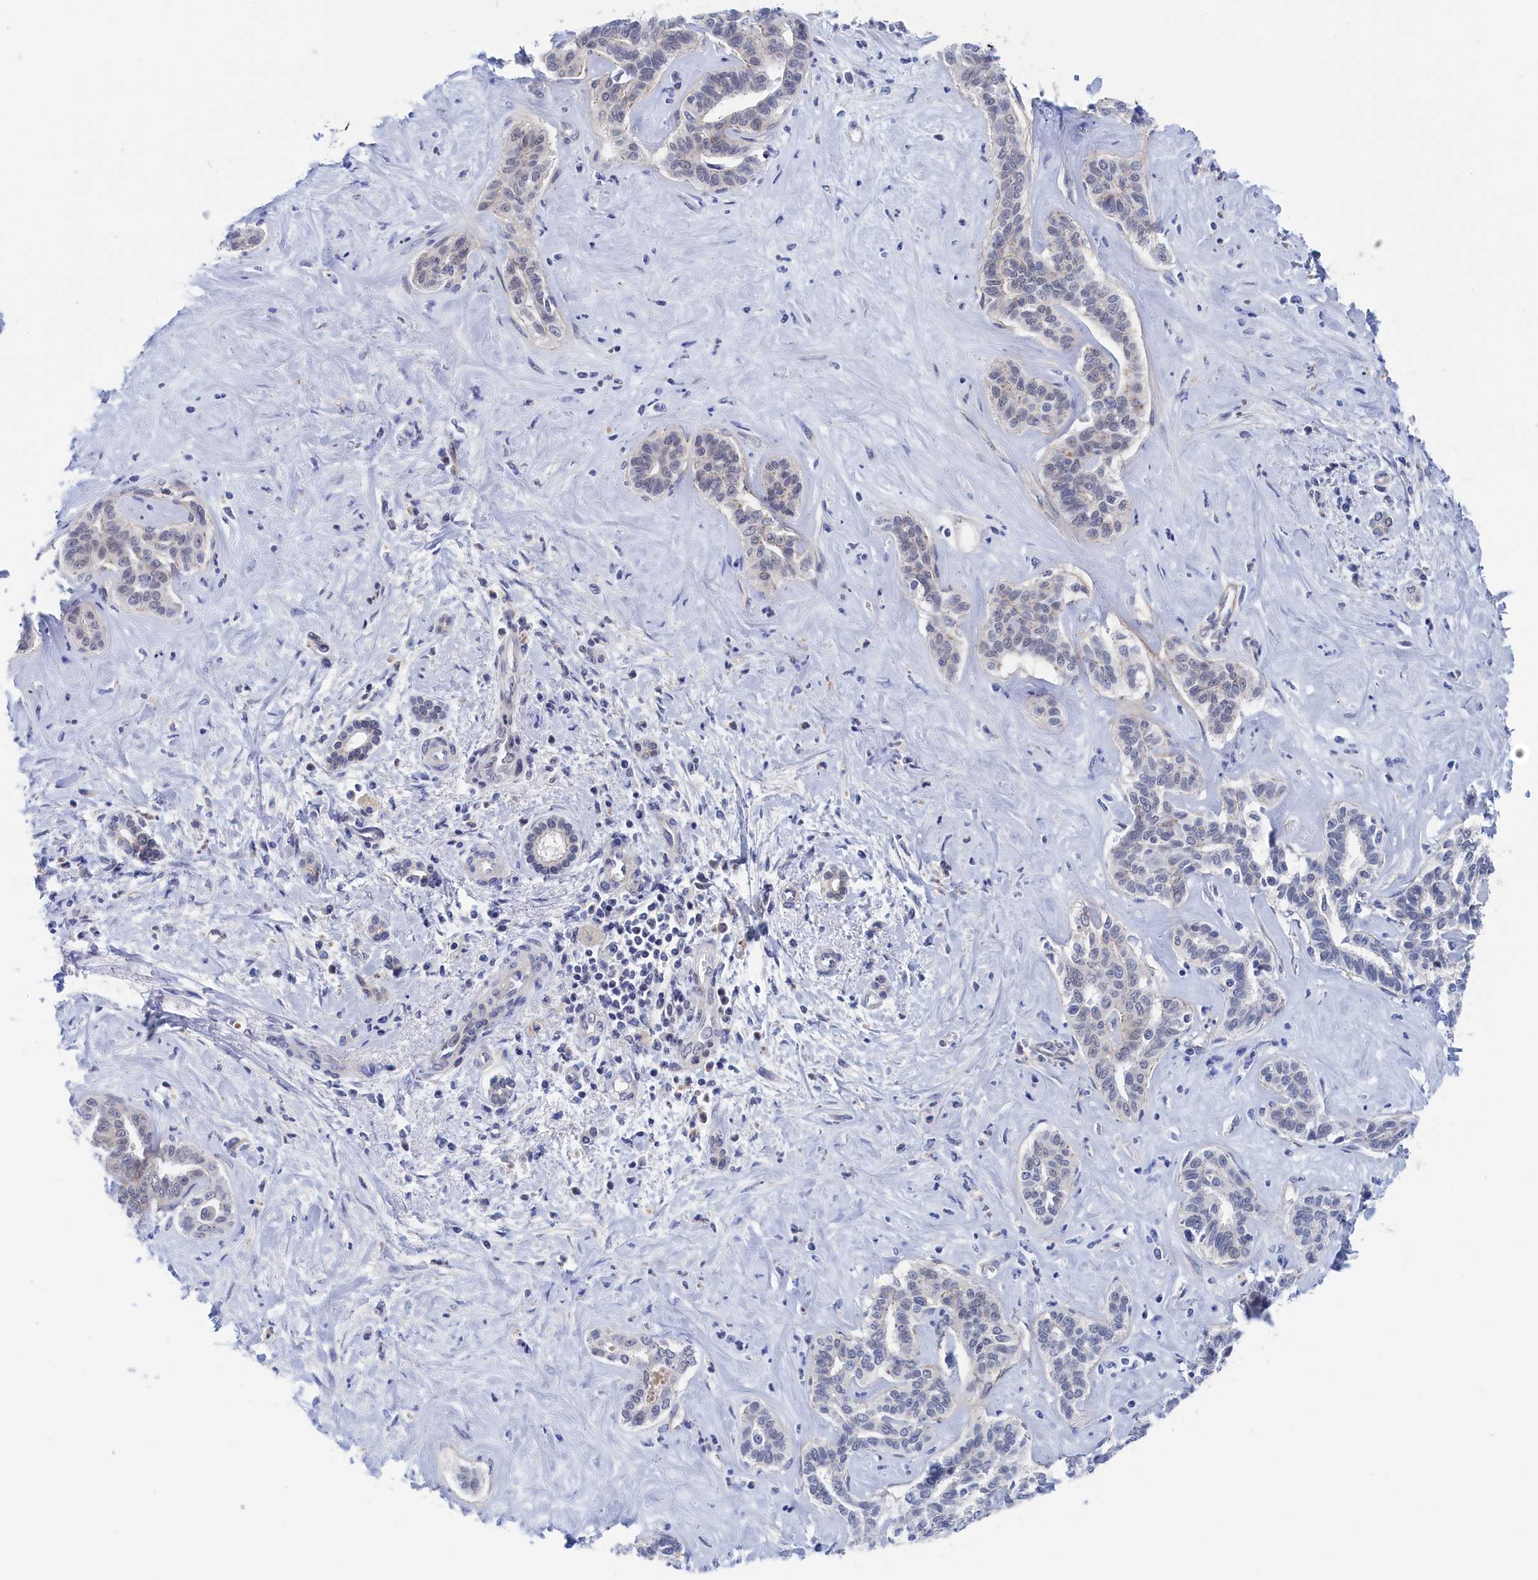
{"staining": {"intensity": "negative", "quantity": "none", "location": "none"}, "tissue": "liver cancer", "cell_type": "Tumor cells", "image_type": "cancer", "snomed": [{"axis": "morphology", "description": "Cholangiocarcinoma"}, {"axis": "topography", "description": "Liver"}], "caption": "Tumor cells show no significant expression in liver cancer.", "gene": "MARCHF3", "patient": {"sex": "female", "age": 77}}